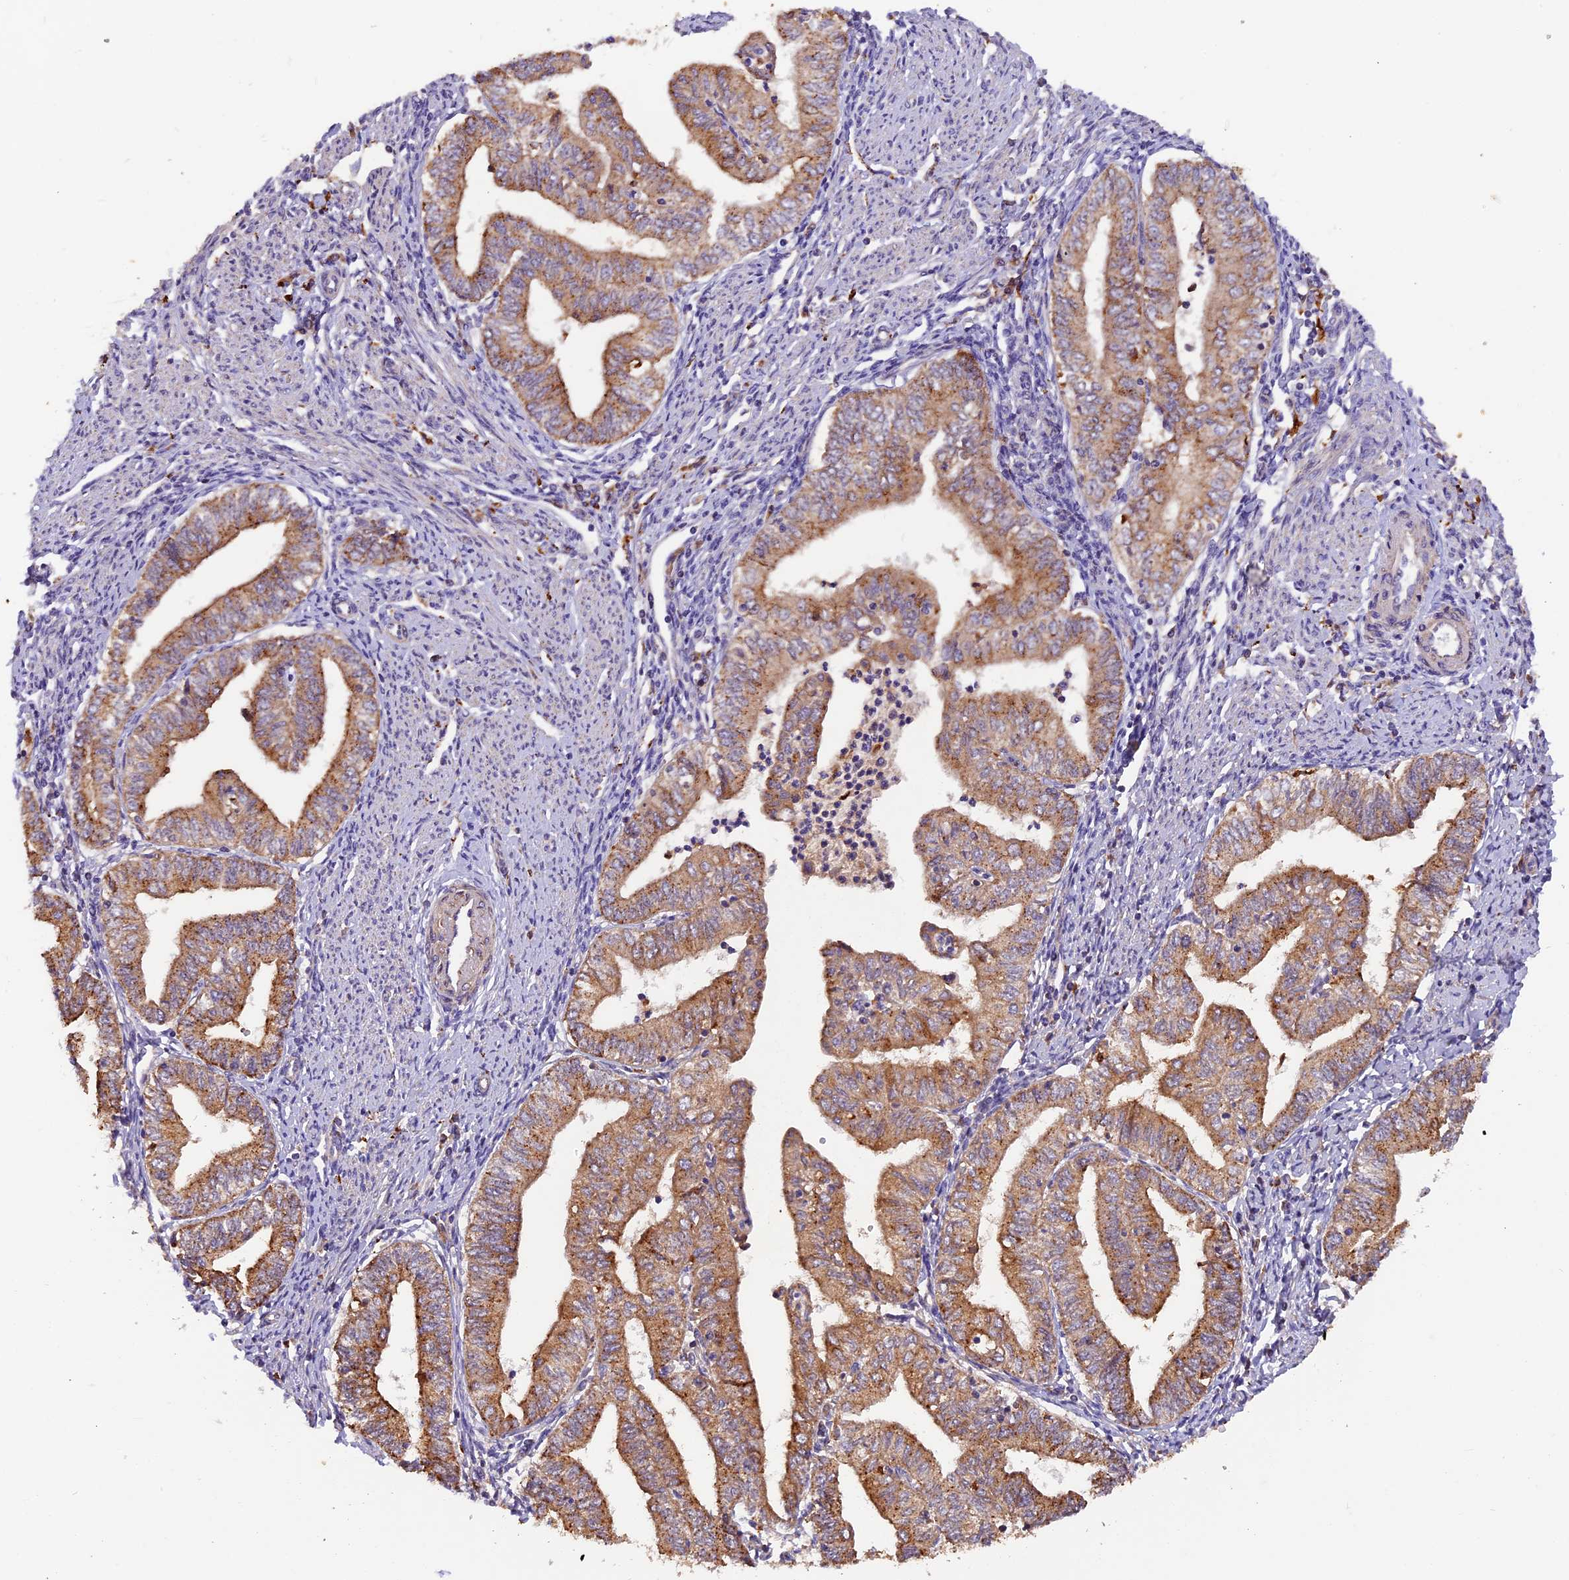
{"staining": {"intensity": "moderate", "quantity": ">75%", "location": "cytoplasmic/membranous"}, "tissue": "endometrial cancer", "cell_type": "Tumor cells", "image_type": "cancer", "snomed": [{"axis": "morphology", "description": "Adenocarcinoma, NOS"}, {"axis": "topography", "description": "Endometrium"}], "caption": "Approximately >75% of tumor cells in endometrial cancer demonstrate moderate cytoplasmic/membranous protein positivity as visualized by brown immunohistochemical staining.", "gene": "COPE", "patient": {"sex": "female", "age": 66}}